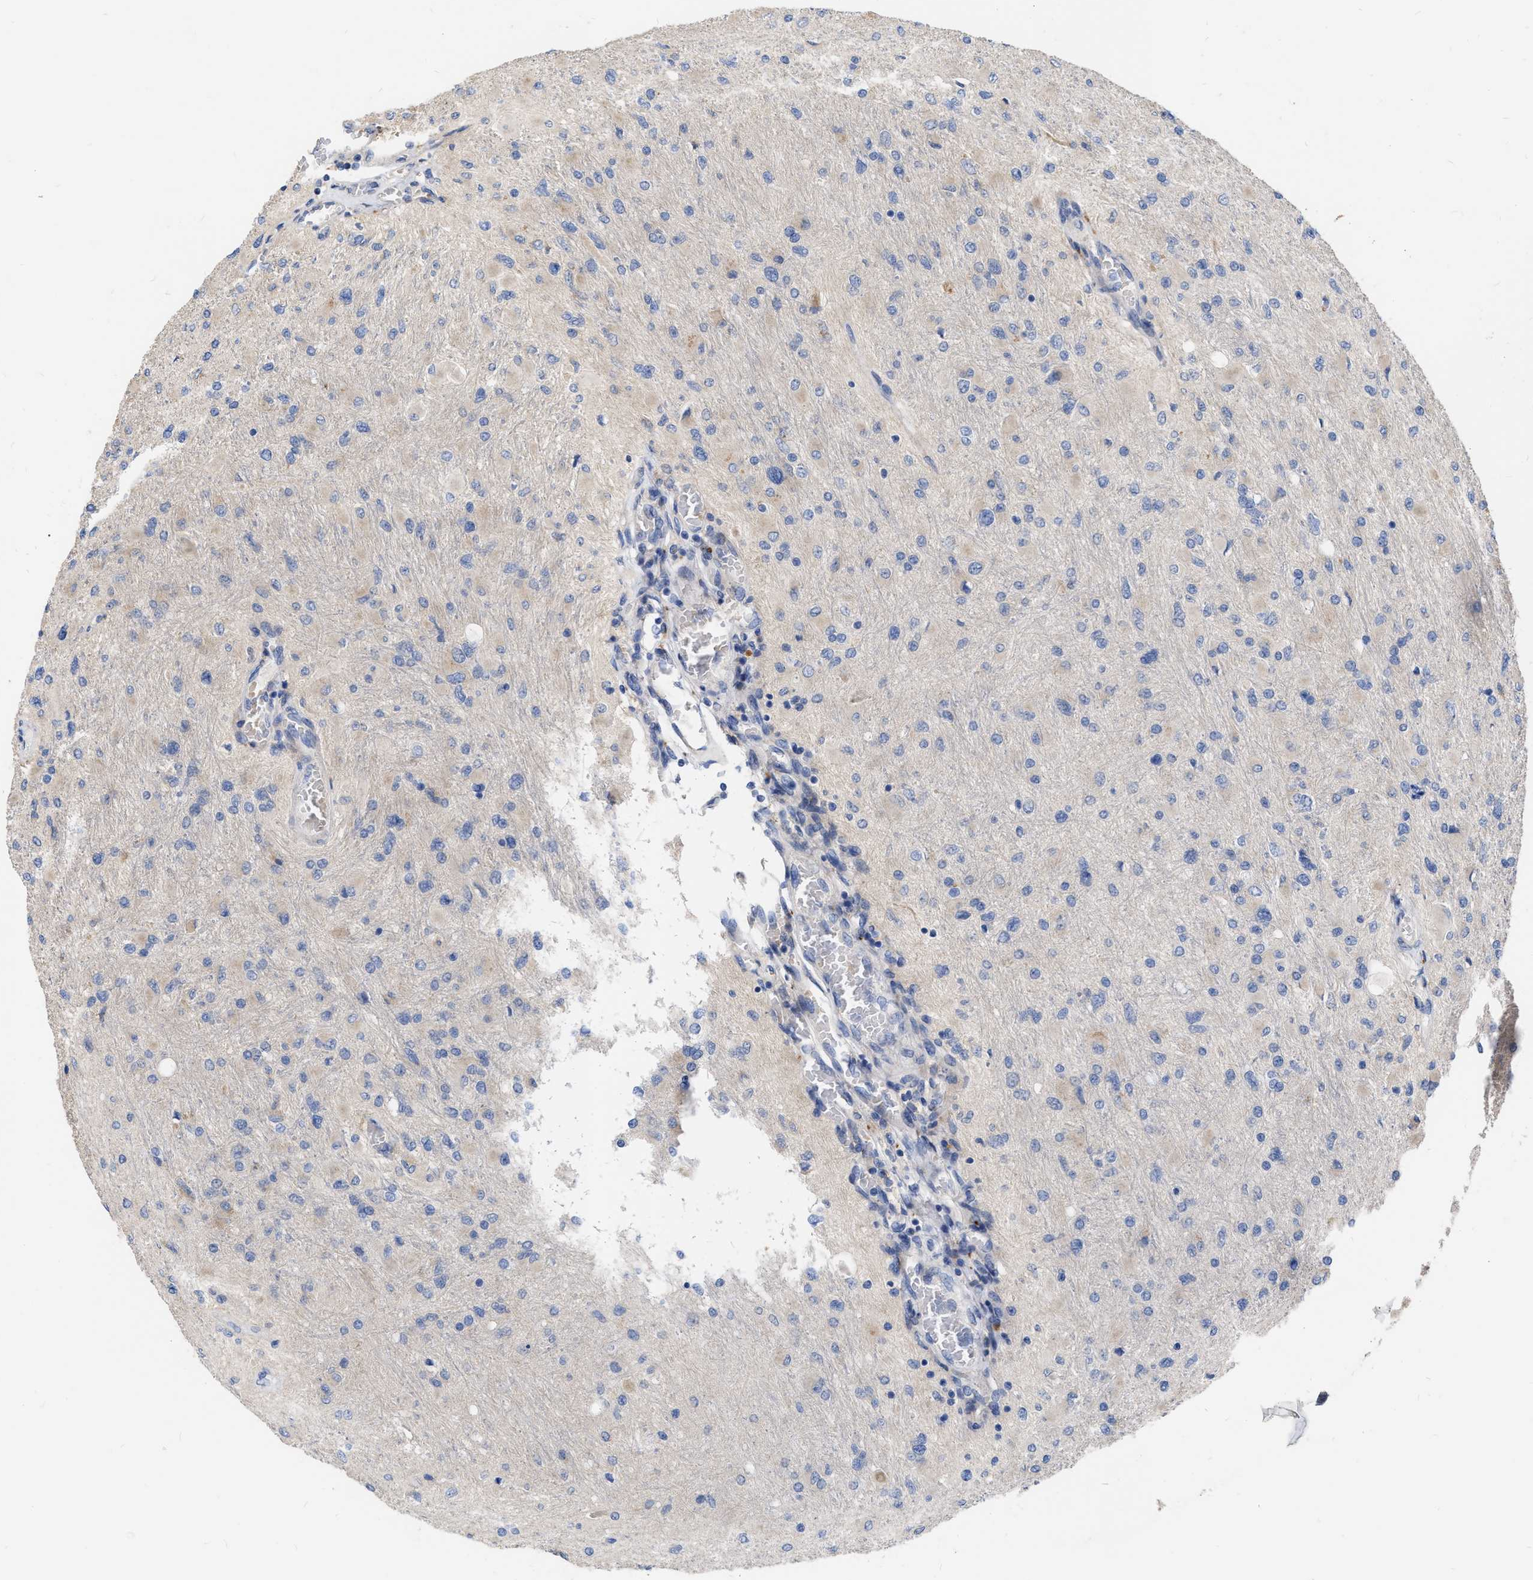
{"staining": {"intensity": "negative", "quantity": "none", "location": "none"}, "tissue": "glioma", "cell_type": "Tumor cells", "image_type": "cancer", "snomed": [{"axis": "morphology", "description": "Glioma, malignant, High grade"}, {"axis": "topography", "description": "Cerebral cortex"}], "caption": "DAB (3,3'-diaminobenzidine) immunohistochemical staining of glioma shows no significant staining in tumor cells.", "gene": "MLST8", "patient": {"sex": "female", "age": 36}}